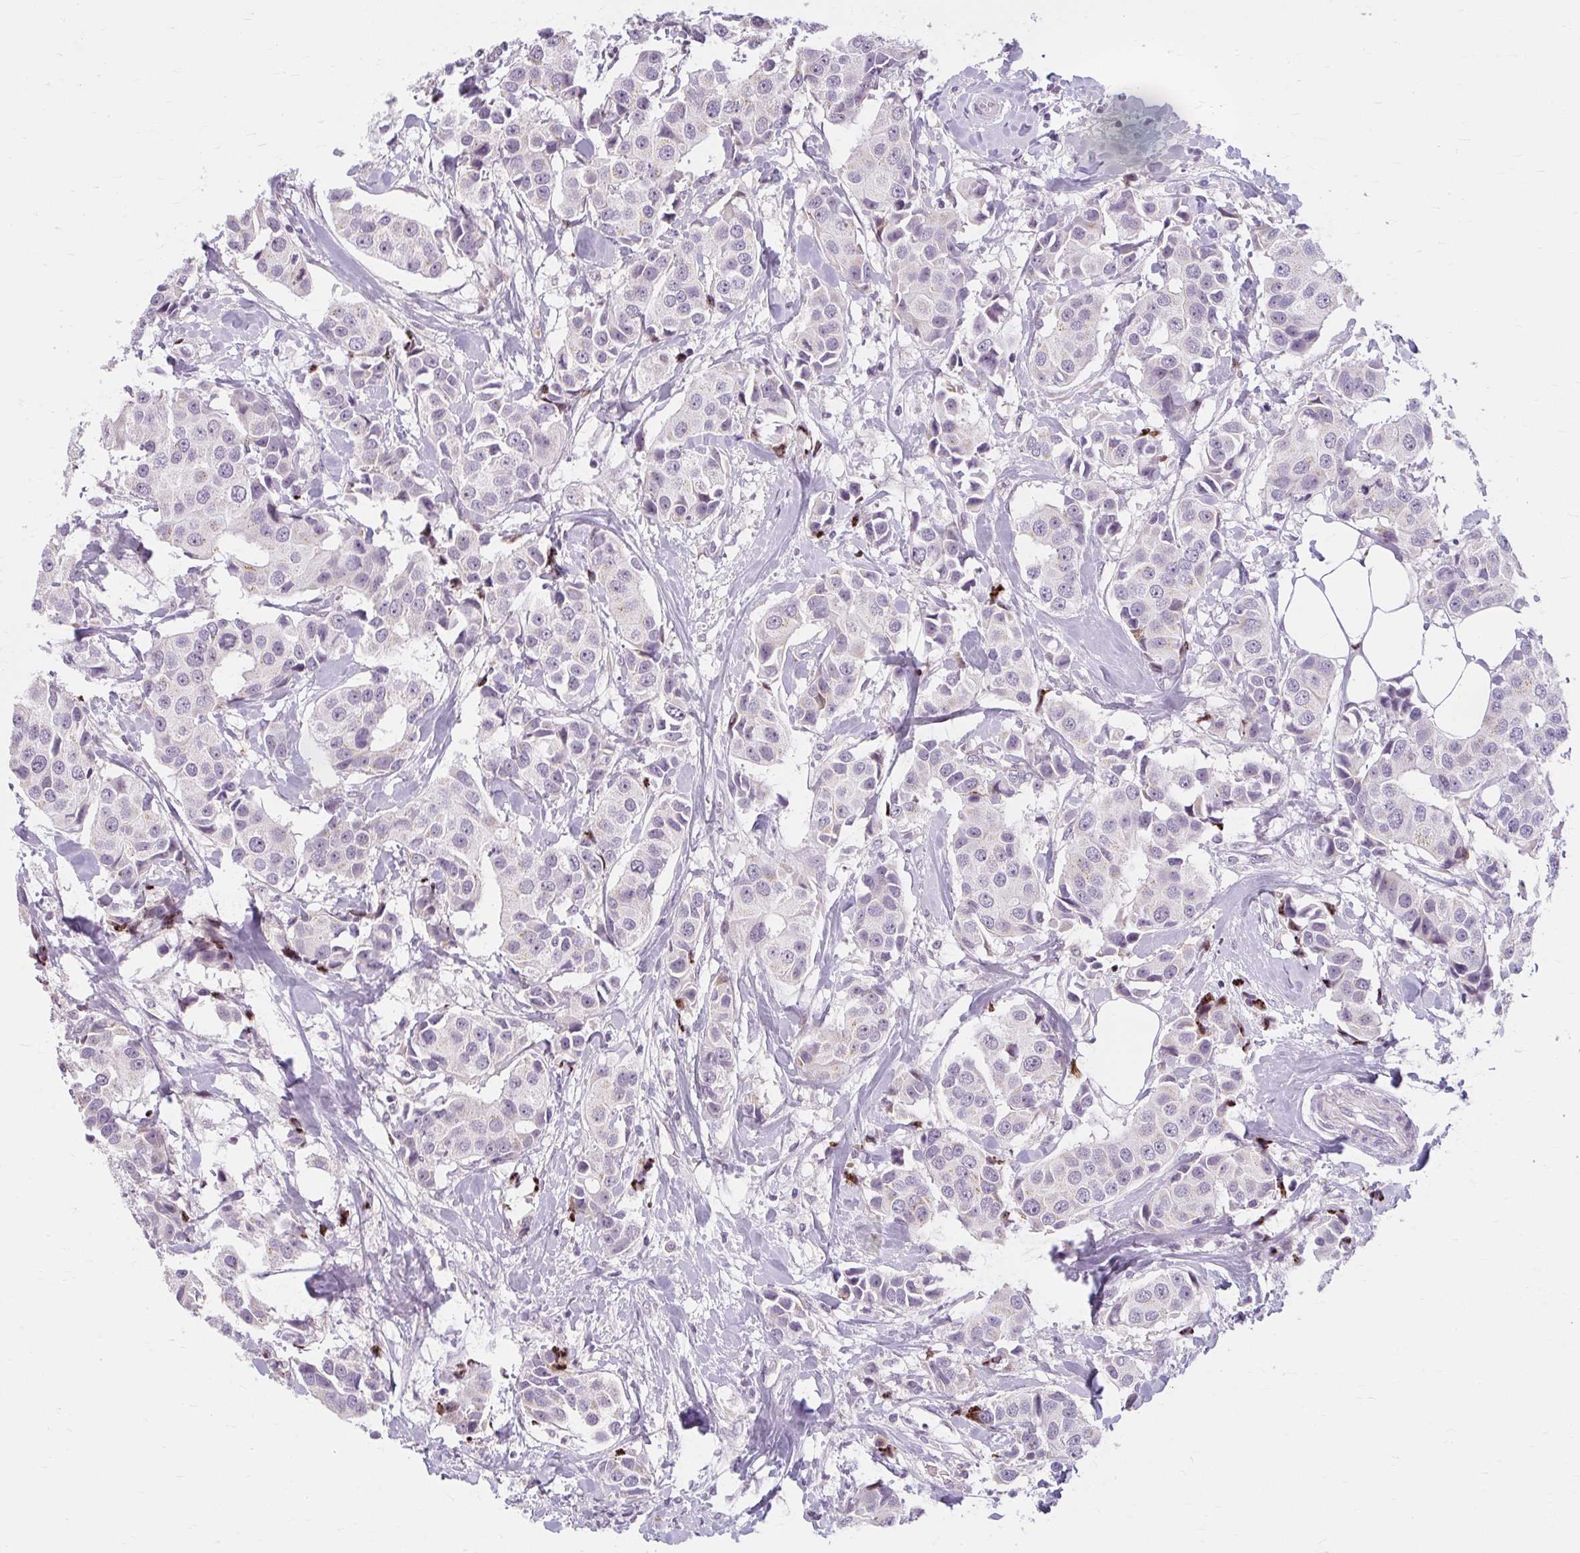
{"staining": {"intensity": "negative", "quantity": "none", "location": "none"}, "tissue": "breast cancer", "cell_type": "Tumor cells", "image_type": "cancer", "snomed": [{"axis": "morphology", "description": "Normal tissue, NOS"}, {"axis": "morphology", "description": "Duct carcinoma"}, {"axis": "topography", "description": "Breast"}], "caption": "This is a micrograph of immunohistochemistry staining of infiltrating ductal carcinoma (breast), which shows no staining in tumor cells. (DAB (3,3'-diaminobenzidine) immunohistochemistry (IHC) visualized using brightfield microscopy, high magnification).", "gene": "ZFYVE26", "patient": {"sex": "female", "age": 39}}